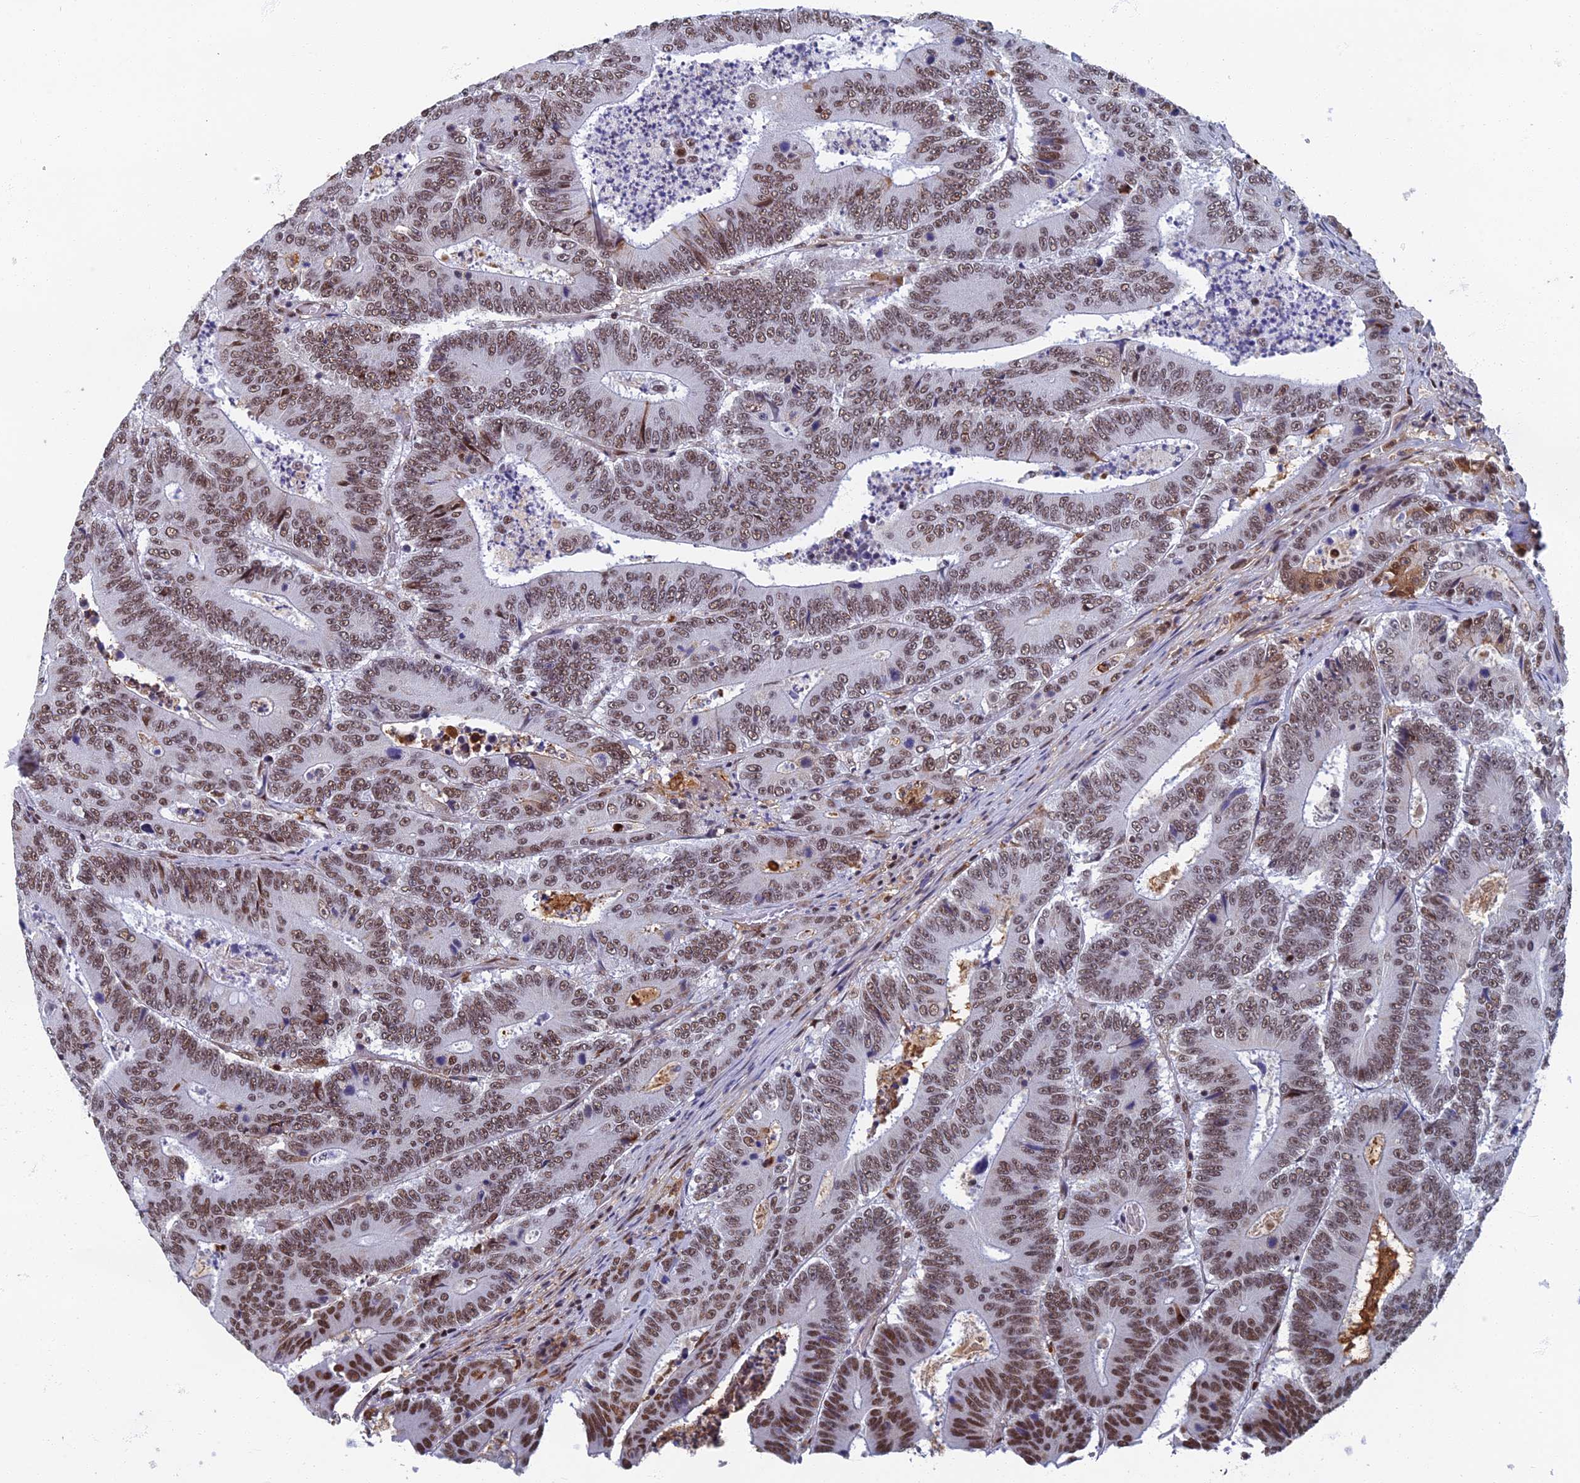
{"staining": {"intensity": "moderate", "quantity": ">75%", "location": "nuclear"}, "tissue": "colorectal cancer", "cell_type": "Tumor cells", "image_type": "cancer", "snomed": [{"axis": "morphology", "description": "Adenocarcinoma, NOS"}, {"axis": "topography", "description": "Colon"}], "caption": "A histopathology image of colorectal adenocarcinoma stained for a protein reveals moderate nuclear brown staining in tumor cells.", "gene": "TAF13", "patient": {"sex": "male", "age": 83}}